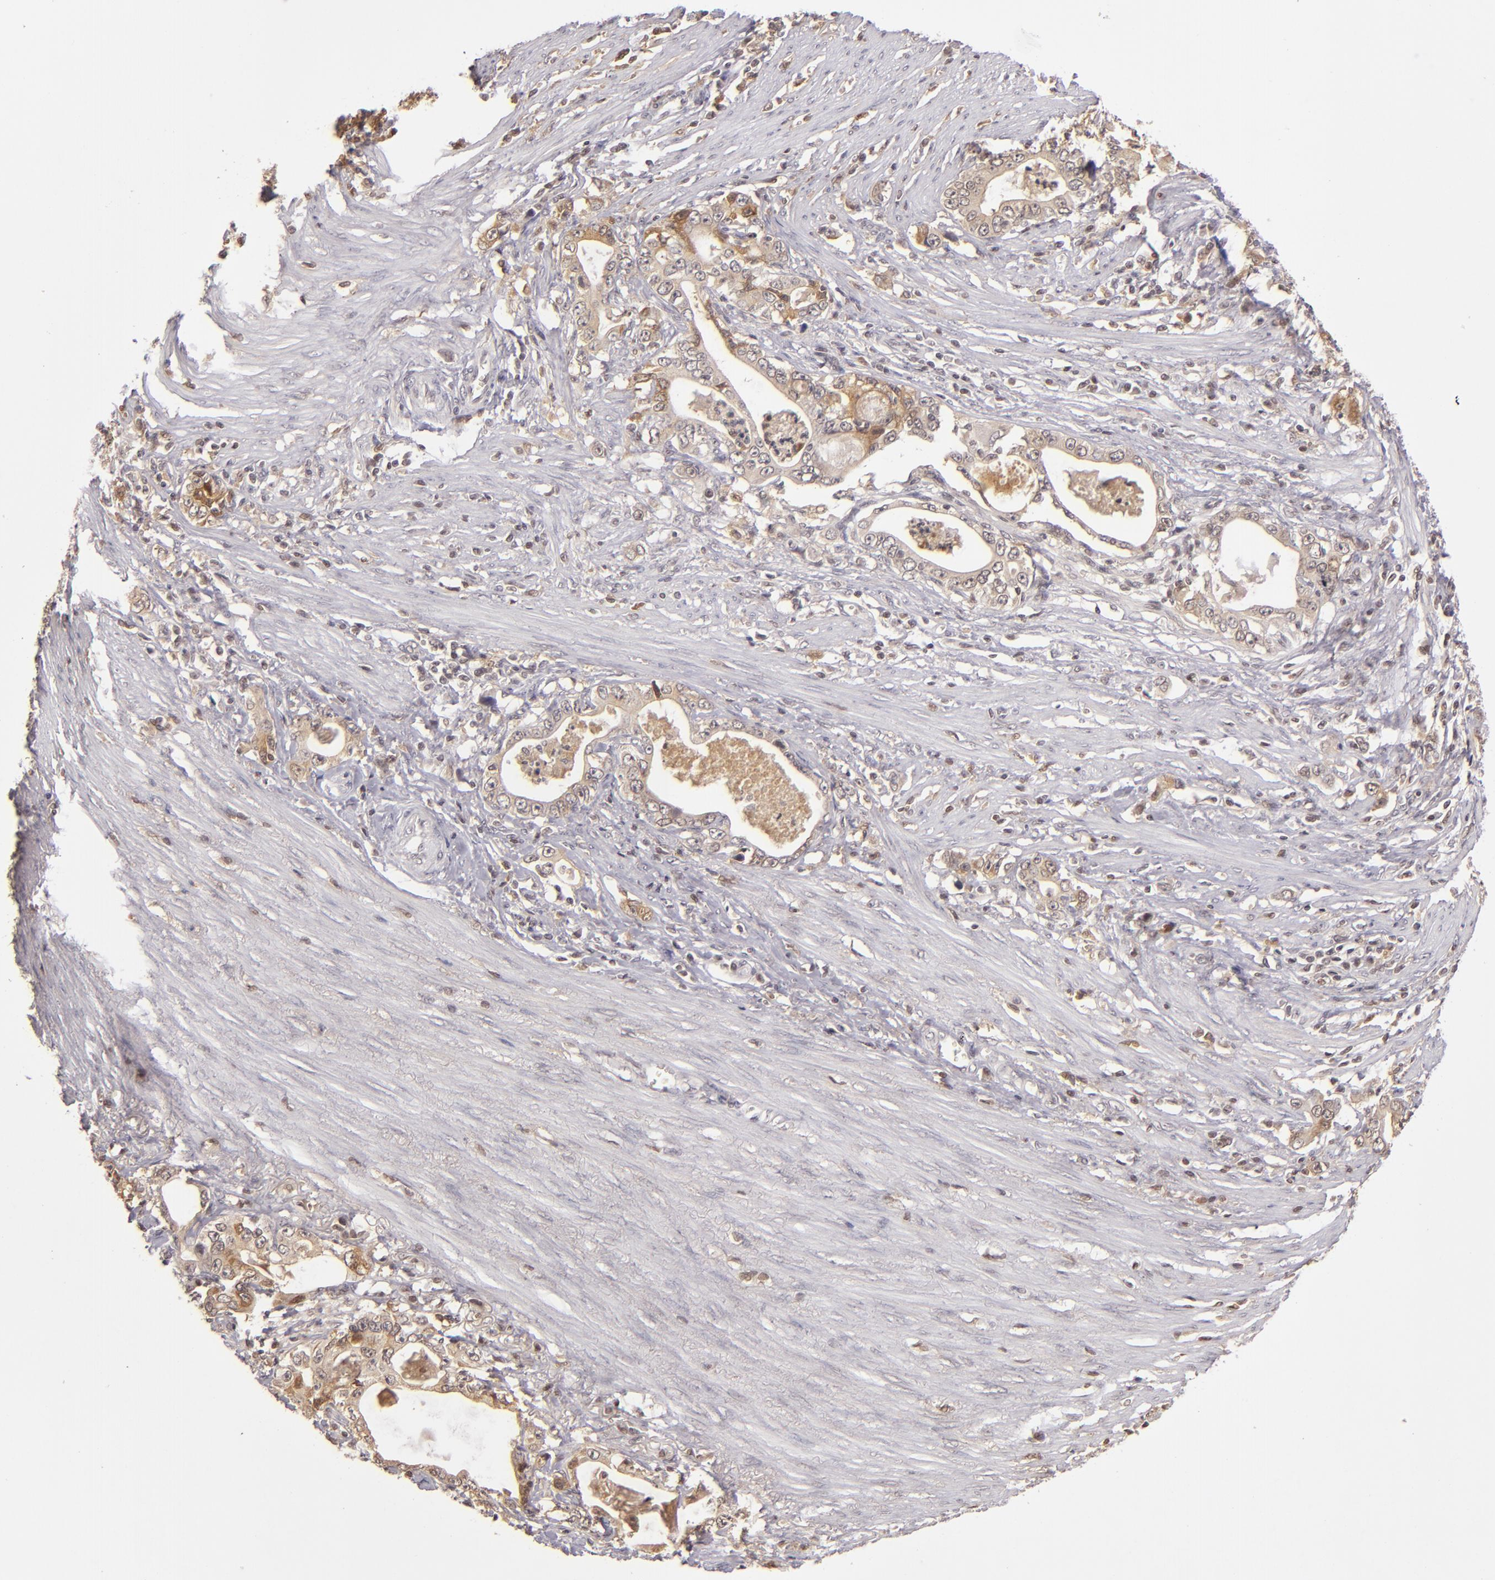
{"staining": {"intensity": "moderate", "quantity": "25%-75%", "location": "cytoplasmic/membranous"}, "tissue": "stomach cancer", "cell_type": "Tumor cells", "image_type": "cancer", "snomed": [{"axis": "morphology", "description": "Adenocarcinoma, NOS"}, {"axis": "topography", "description": "Stomach, lower"}], "caption": "The micrograph demonstrates immunohistochemical staining of stomach cancer. There is moderate cytoplasmic/membranous expression is seen in about 25%-75% of tumor cells. Using DAB (brown) and hematoxylin (blue) stains, captured at high magnification using brightfield microscopy.", "gene": "LRG1", "patient": {"sex": "female", "age": 72}}